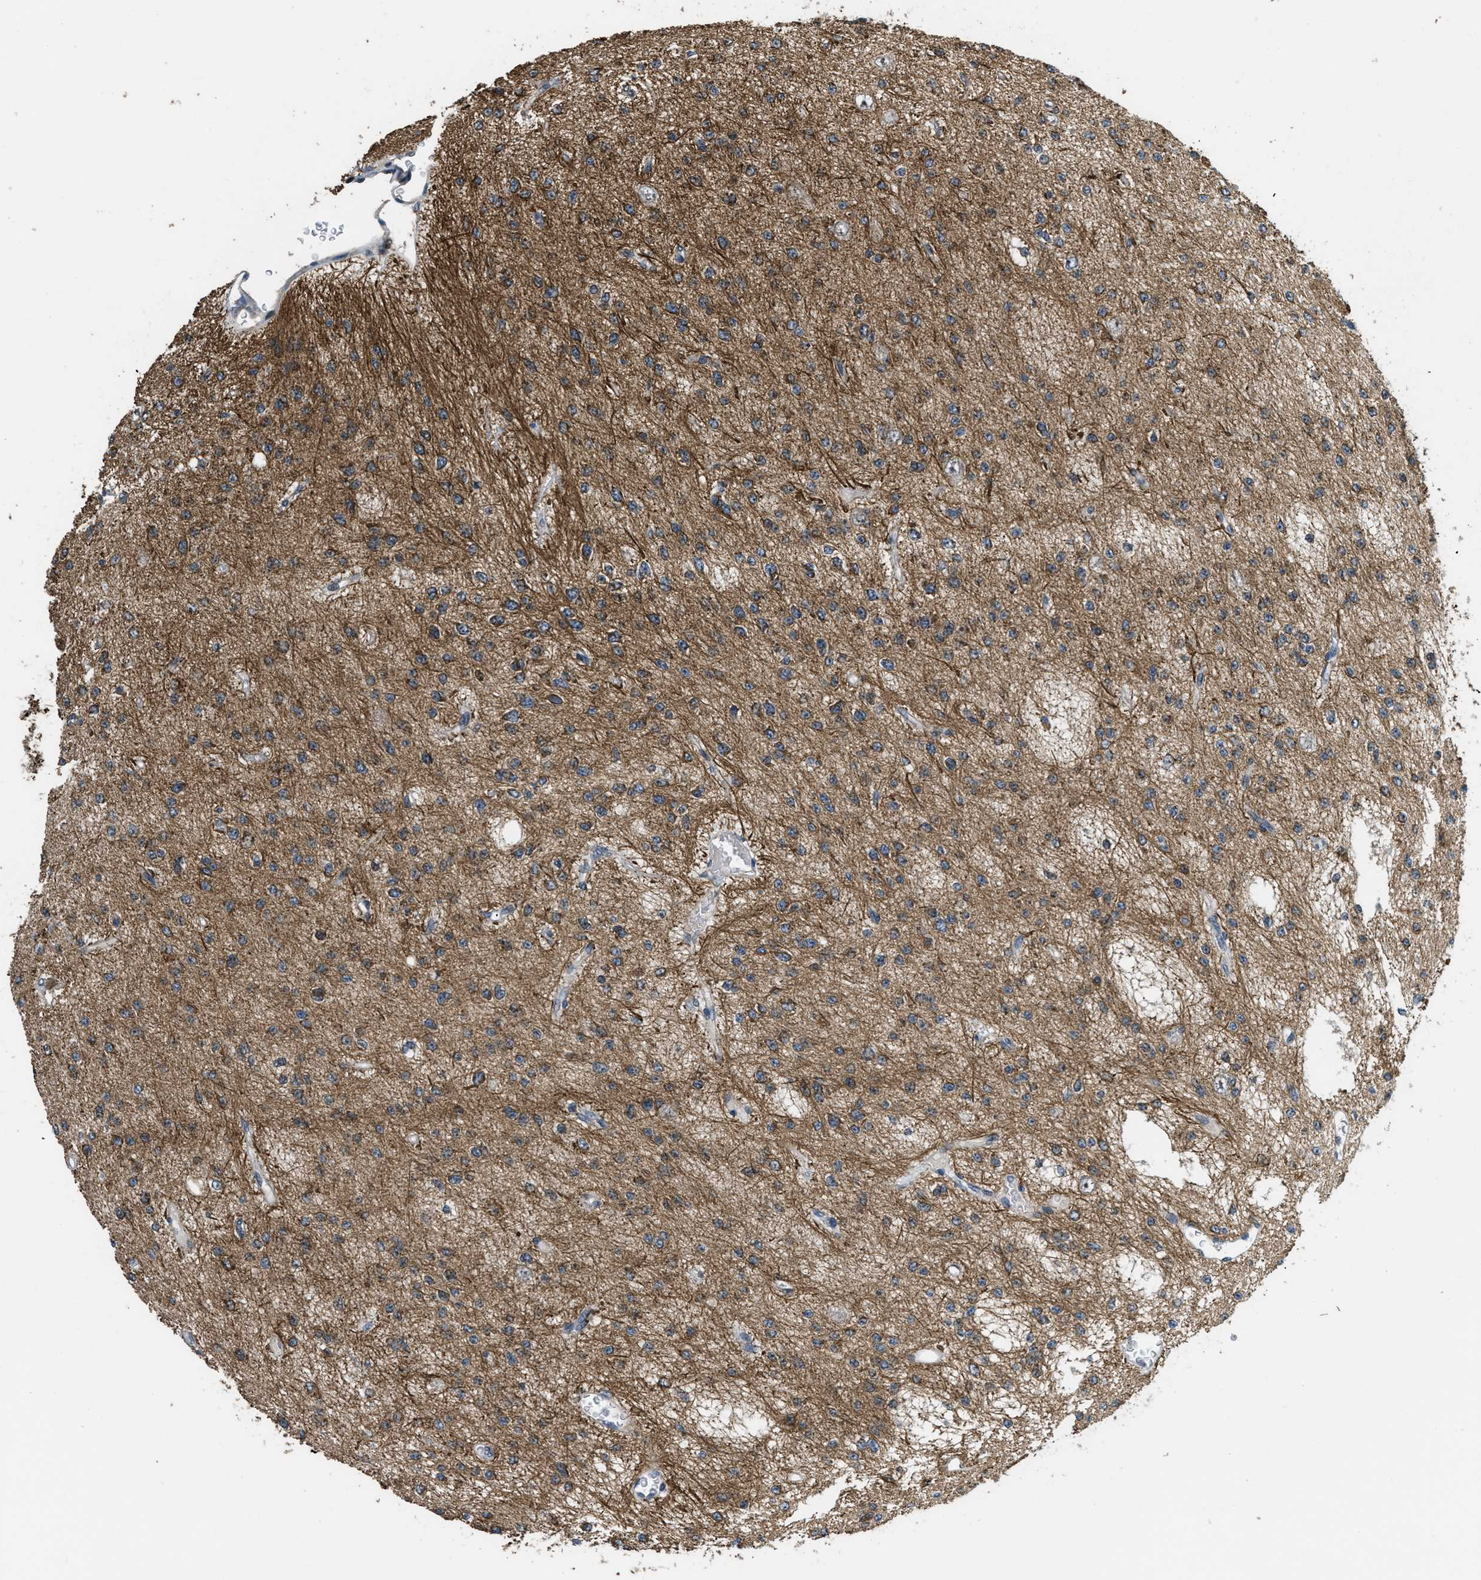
{"staining": {"intensity": "moderate", "quantity": ">75%", "location": "cytoplasmic/membranous"}, "tissue": "glioma", "cell_type": "Tumor cells", "image_type": "cancer", "snomed": [{"axis": "morphology", "description": "Glioma, malignant, Low grade"}, {"axis": "topography", "description": "Brain"}], "caption": "Immunohistochemistry (IHC) photomicrograph of neoplastic tissue: human malignant glioma (low-grade) stained using IHC displays medium levels of moderate protein expression localized specifically in the cytoplasmic/membranous of tumor cells, appearing as a cytoplasmic/membranous brown color.", "gene": "NAT1", "patient": {"sex": "male", "age": 38}}